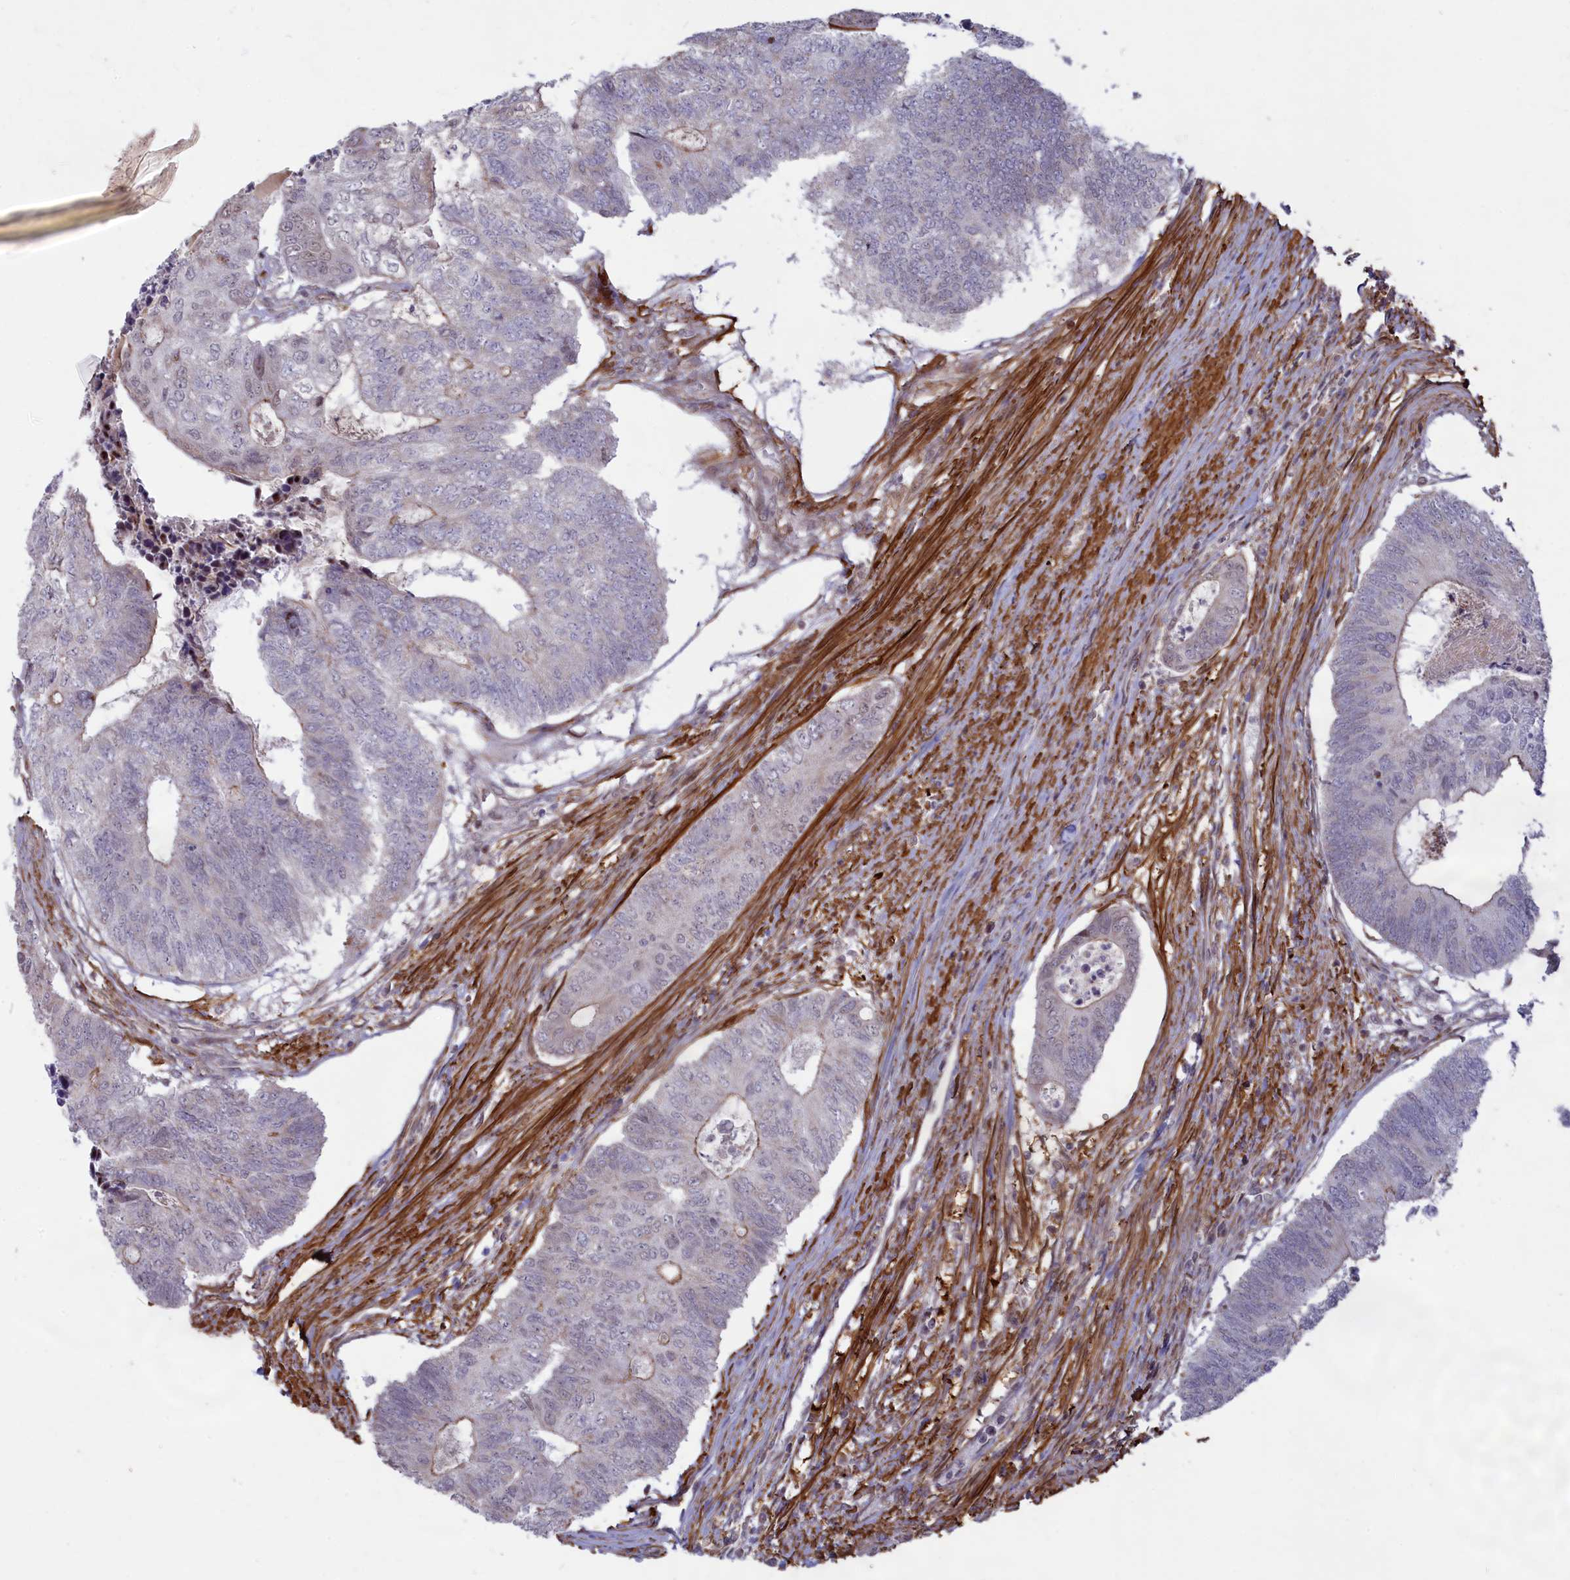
{"staining": {"intensity": "weak", "quantity": "<25%", "location": "cytoplasmic/membranous"}, "tissue": "colorectal cancer", "cell_type": "Tumor cells", "image_type": "cancer", "snomed": [{"axis": "morphology", "description": "Adenocarcinoma, NOS"}, {"axis": "topography", "description": "Colon"}], "caption": "Colorectal cancer (adenocarcinoma) was stained to show a protein in brown. There is no significant staining in tumor cells.", "gene": "CCDC154", "patient": {"sex": "female", "age": 67}}